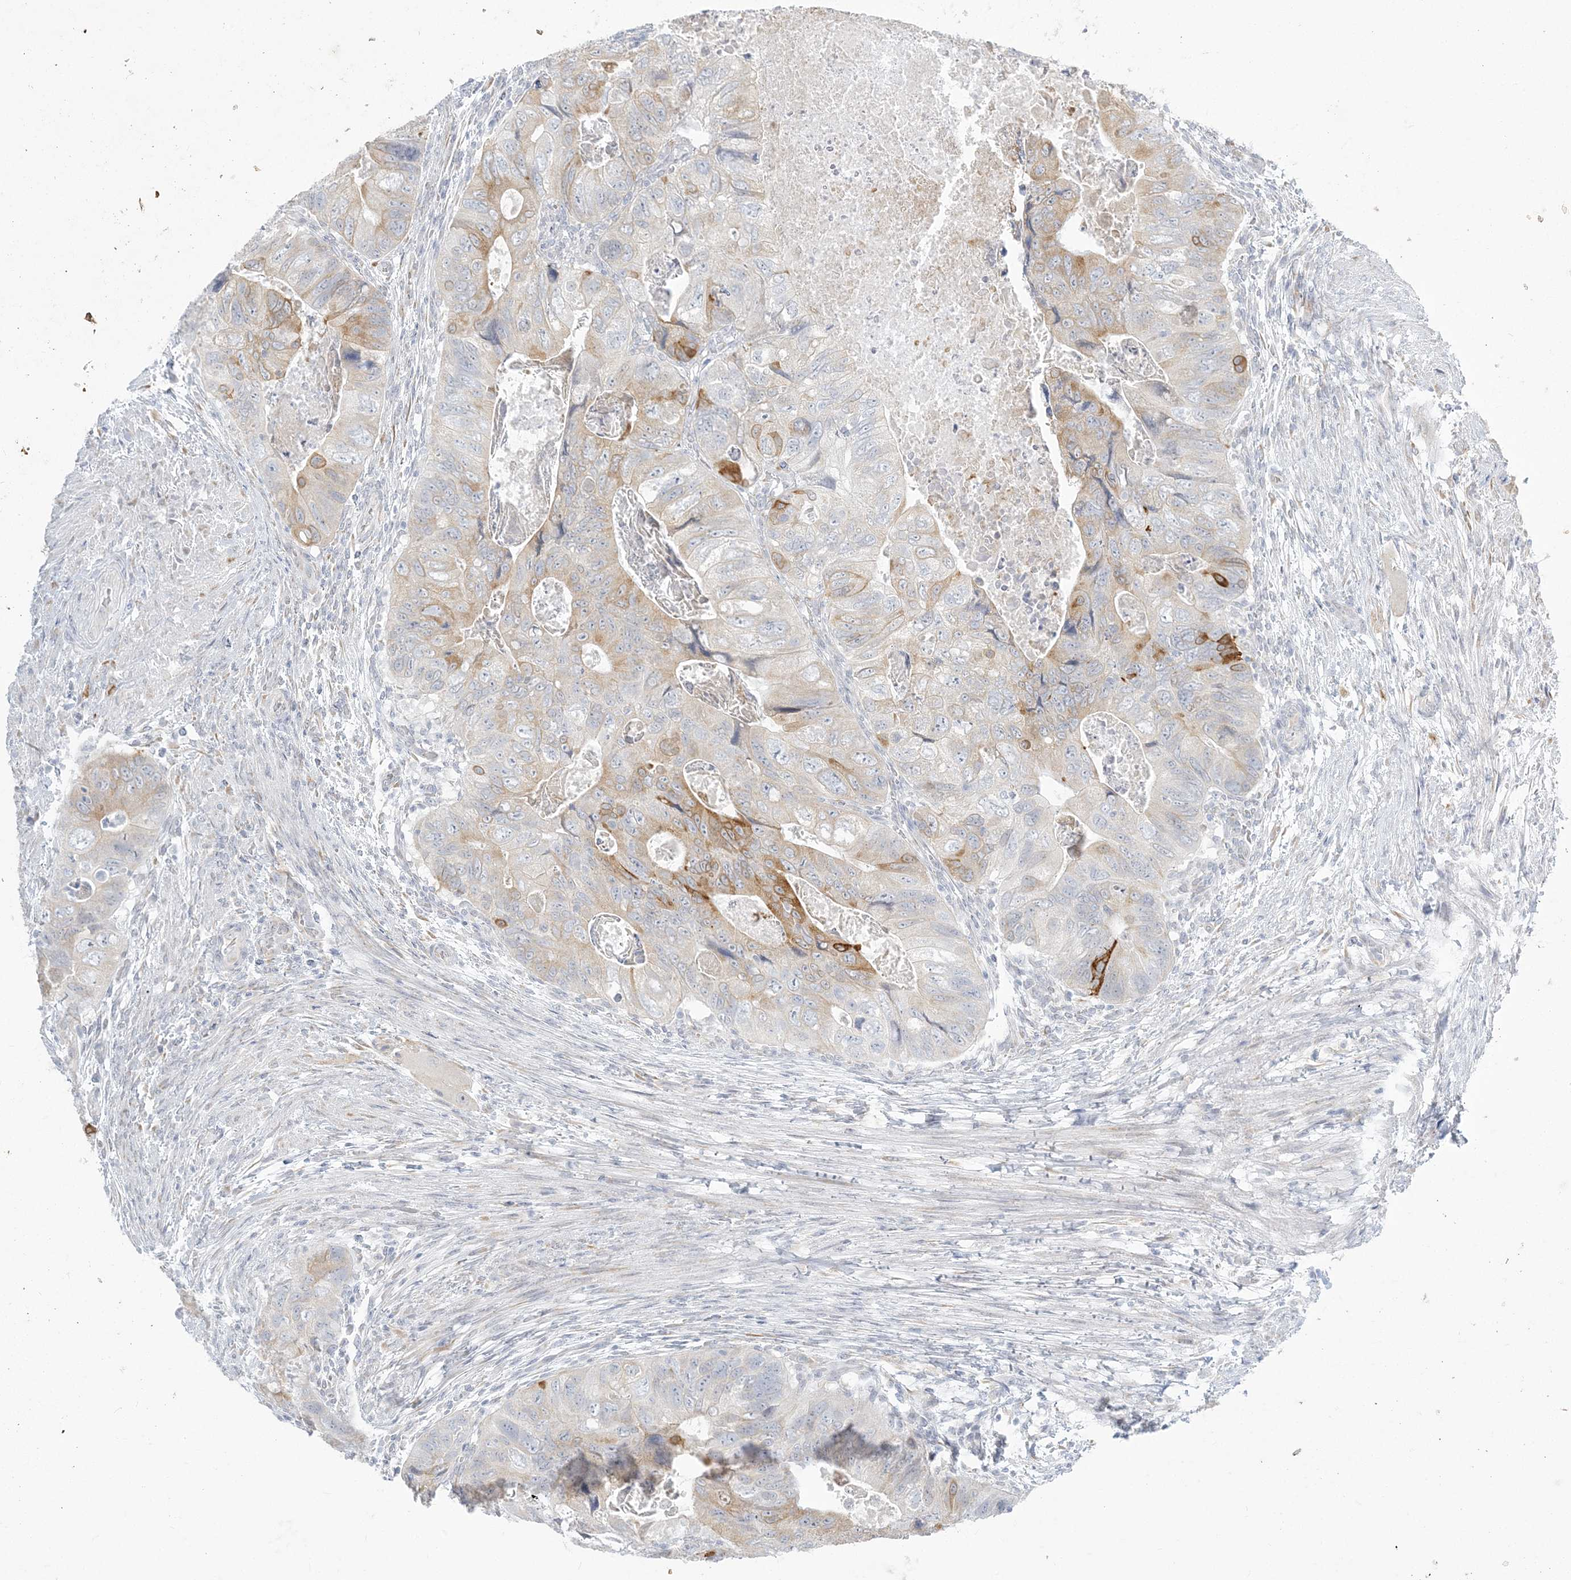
{"staining": {"intensity": "moderate", "quantity": "<25%", "location": "cytoplasmic/membranous"}, "tissue": "colorectal cancer", "cell_type": "Tumor cells", "image_type": "cancer", "snomed": [{"axis": "morphology", "description": "Adenocarcinoma, NOS"}, {"axis": "topography", "description": "Rectum"}], "caption": "The histopathology image demonstrates staining of colorectal cancer (adenocarcinoma), revealing moderate cytoplasmic/membranous protein staining (brown color) within tumor cells.", "gene": "ZC3H6", "patient": {"sex": "male", "age": 63}}